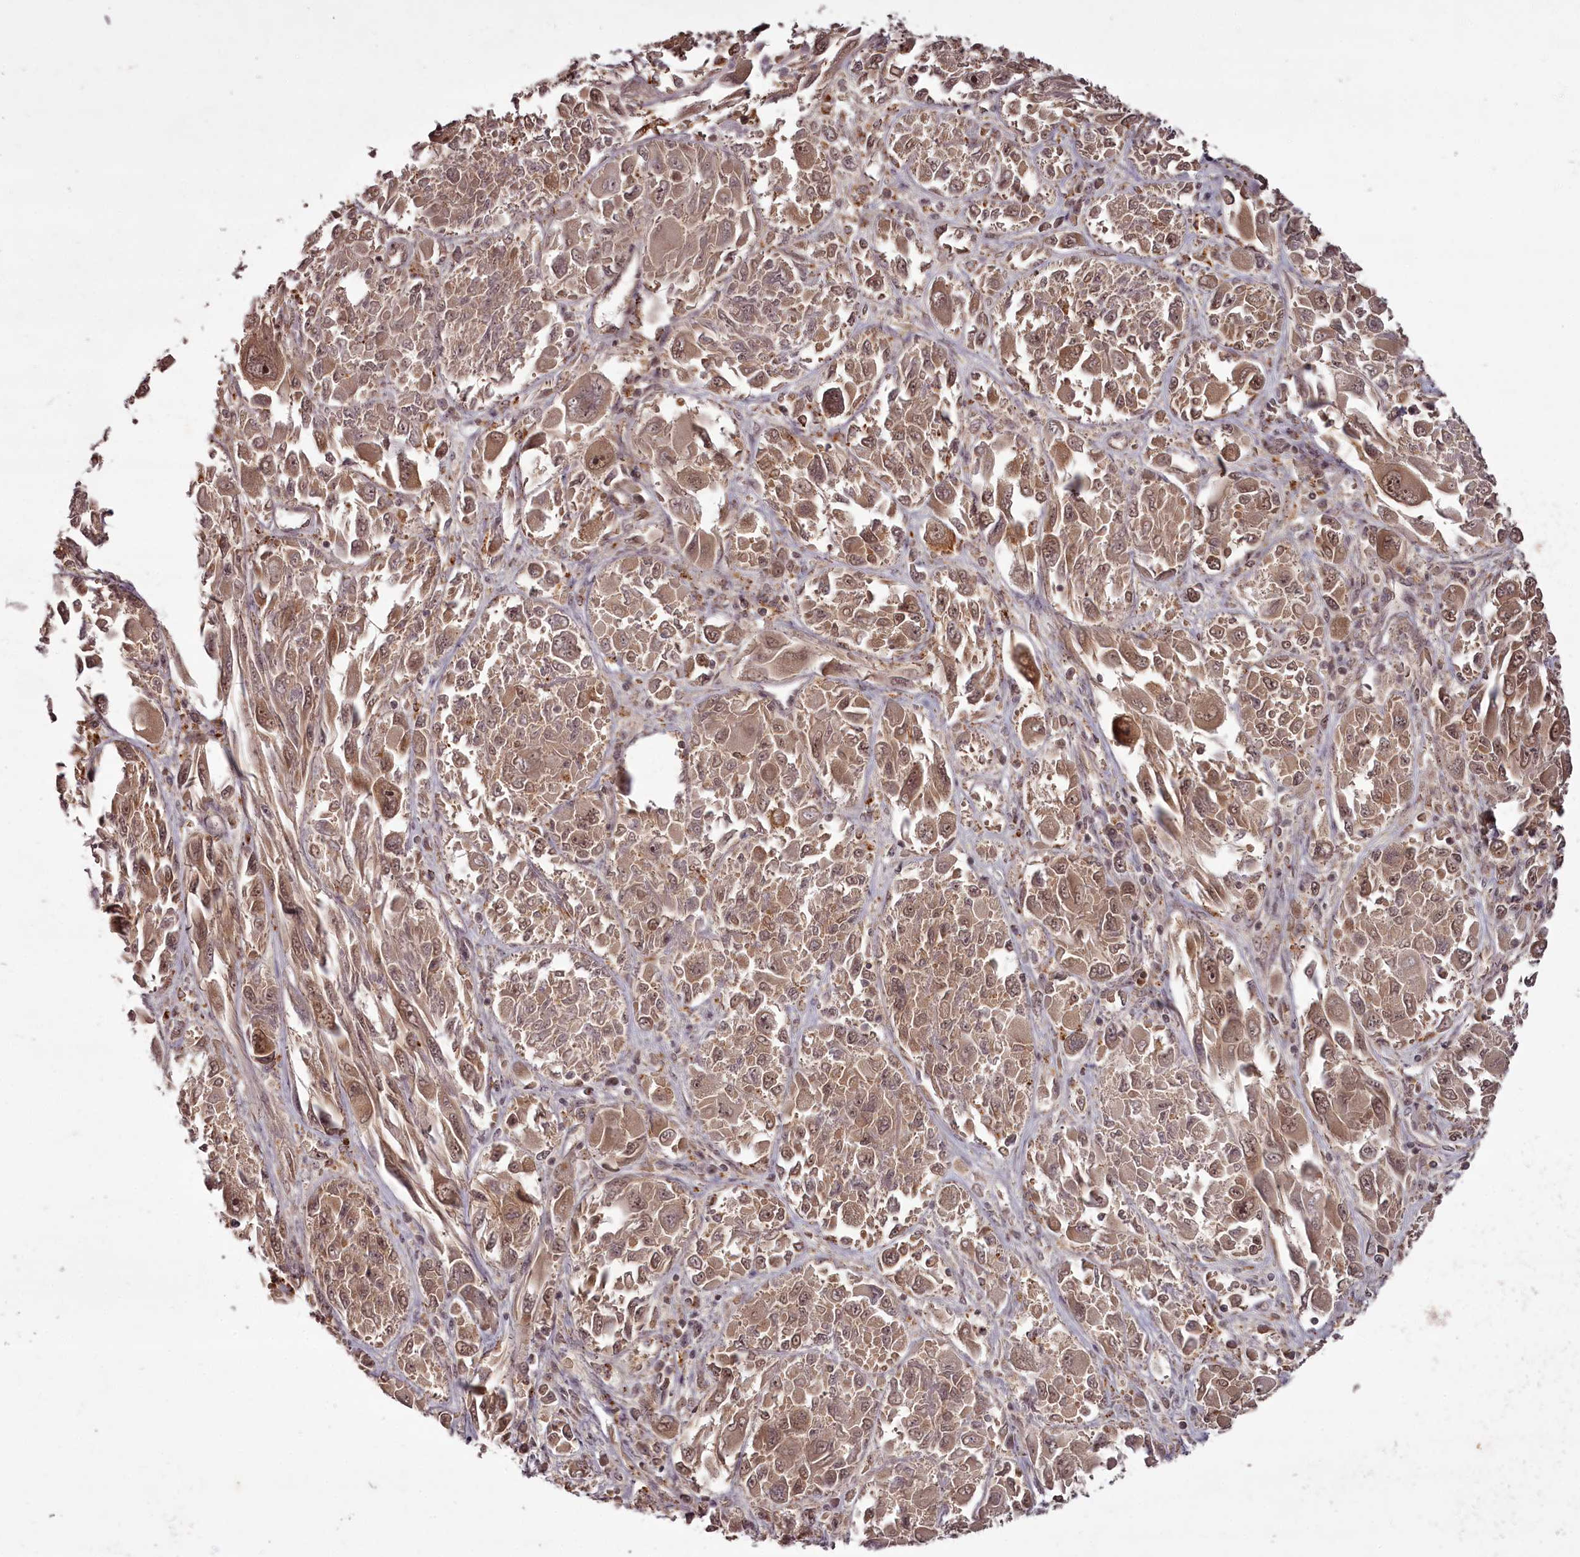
{"staining": {"intensity": "moderate", "quantity": ">75%", "location": "cytoplasmic/membranous,nuclear"}, "tissue": "melanoma", "cell_type": "Tumor cells", "image_type": "cancer", "snomed": [{"axis": "morphology", "description": "Malignant melanoma, NOS"}, {"axis": "topography", "description": "Skin"}], "caption": "Immunohistochemical staining of melanoma shows medium levels of moderate cytoplasmic/membranous and nuclear expression in about >75% of tumor cells.", "gene": "PCBP2", "patient": {"sex": "female", "age": 91}}